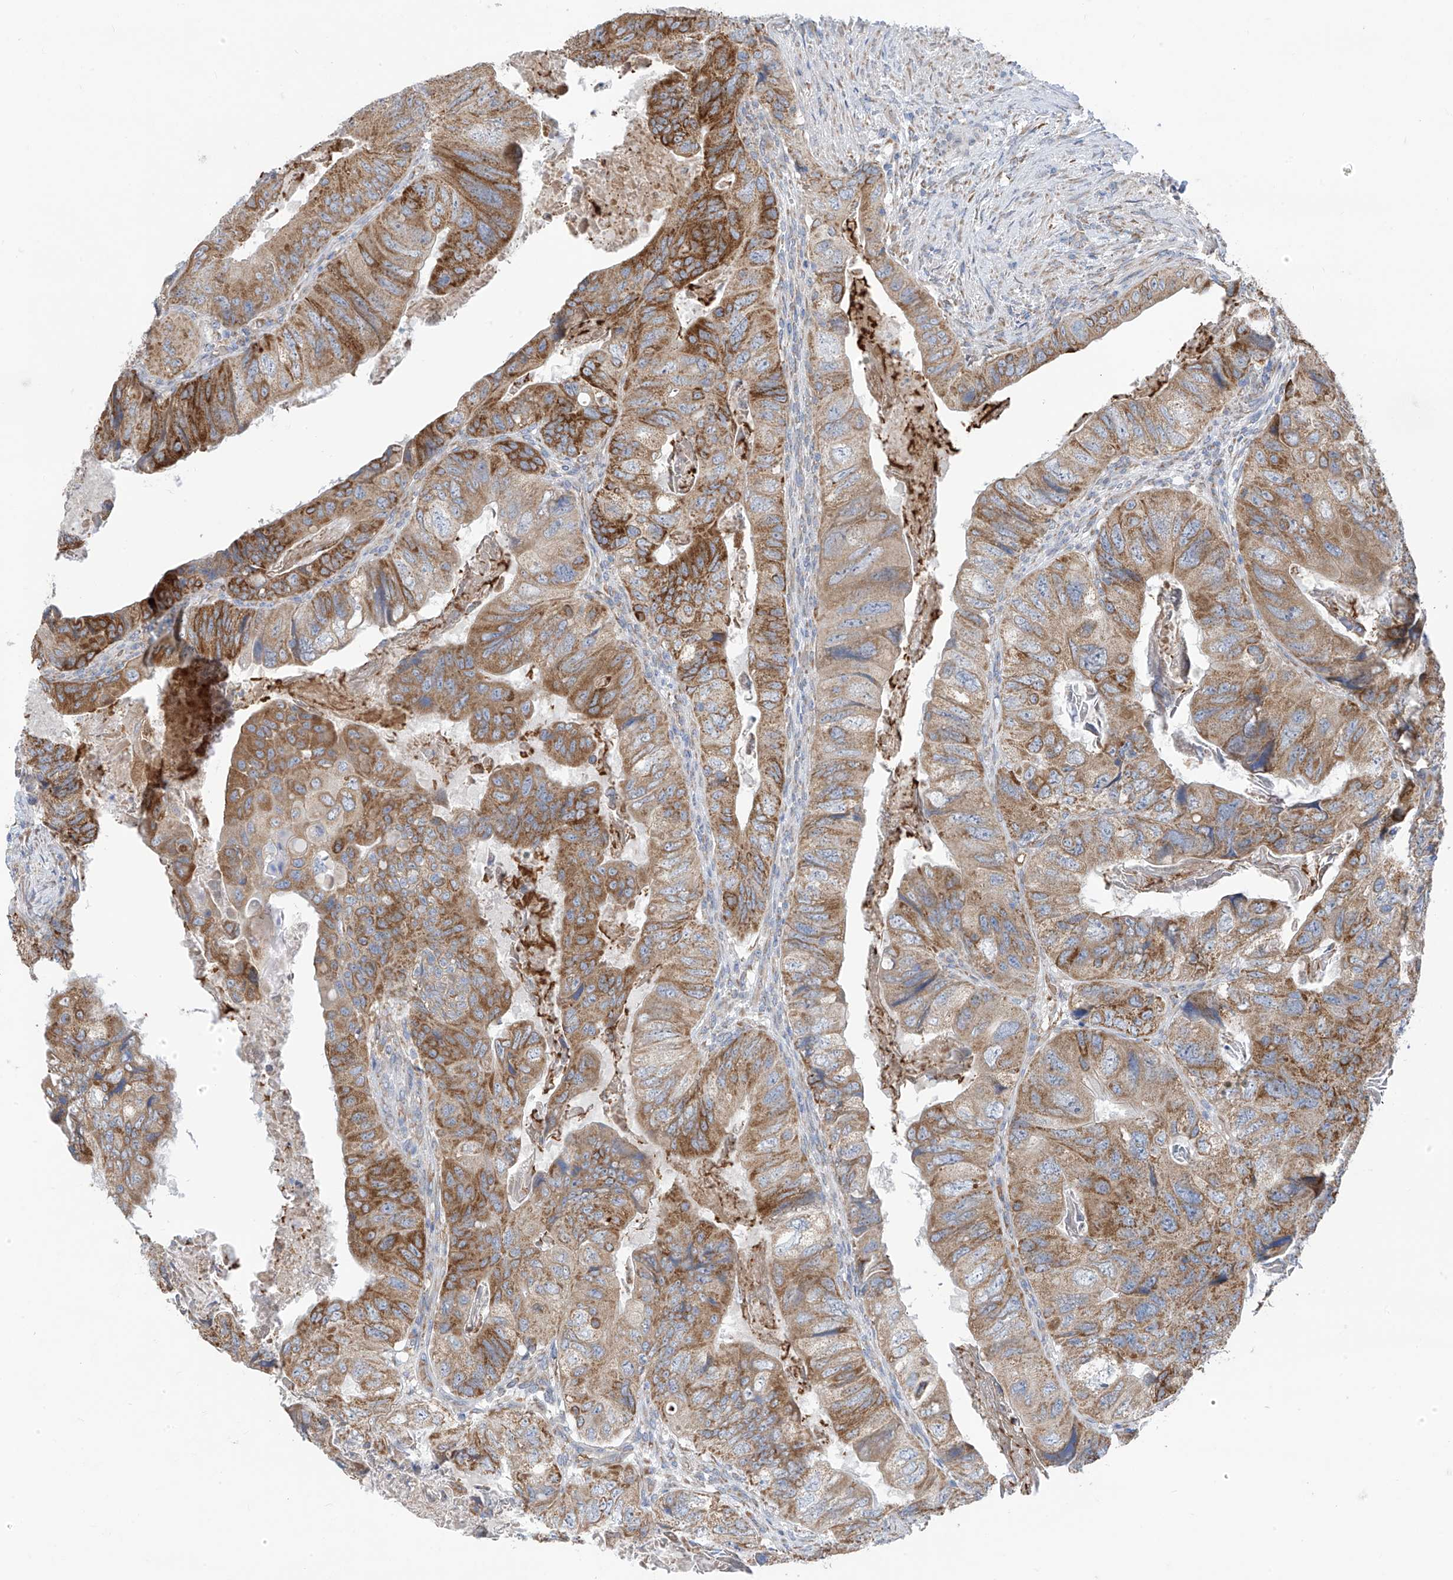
{"staining": {"intensity": "moderate", "quantity": ">75%", "location": "cytoplasmic/membranous"}, "tissue": "colorectal cancer", "cell_type": "Tumor cells", "image_type": "cancer", "snomed": [{"axis": "morphology", "description": "Adenocarcinoma, NOS"}, {"axis": "topography", "description": "Rectum"}], "caption": "Immunohistochemical staining of human colorectal cancer (adenocarcinoma) demonstrates medium levels of moderate cytoplasmic/membranous staining in about >75% of tumor cells.", "gene": "EOMES", "patient": {"sex": "male", "age": 63}}